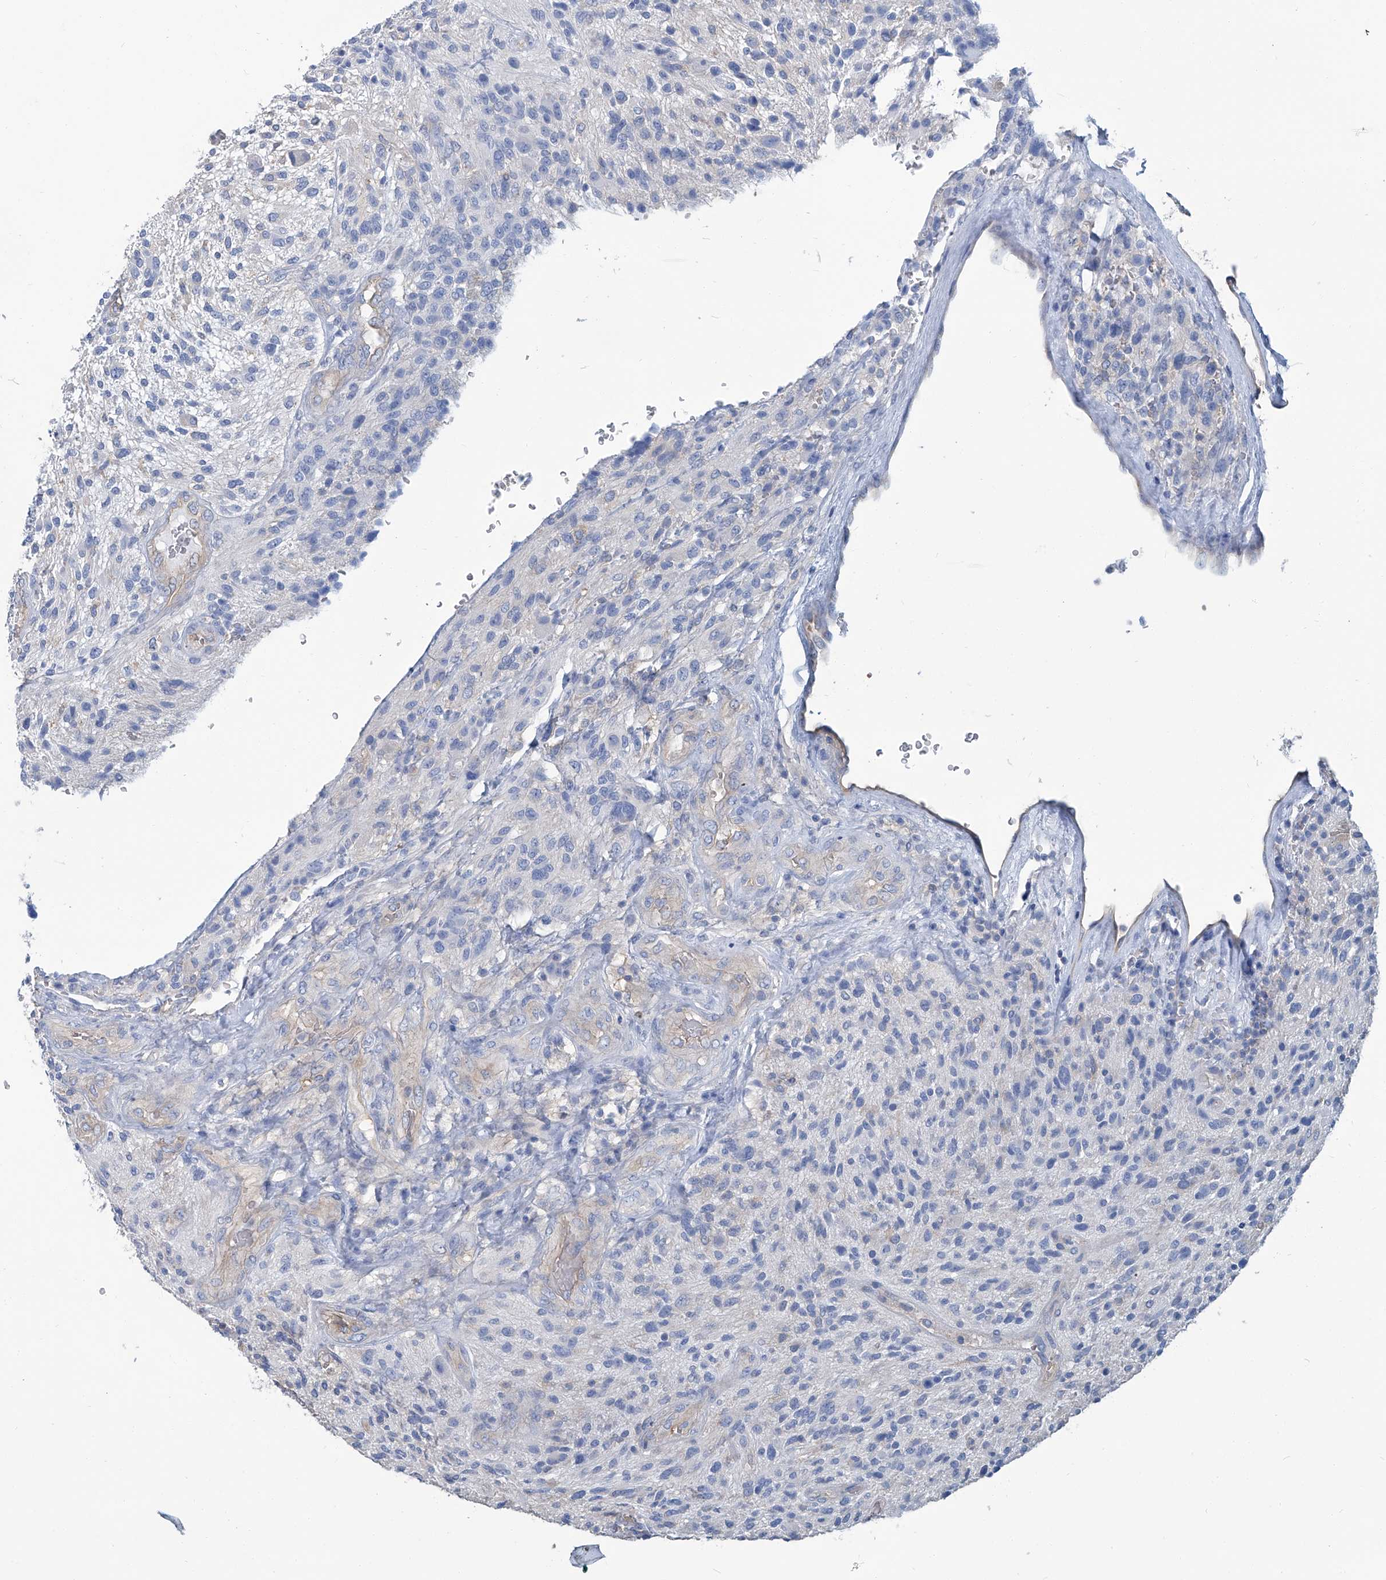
{"staining": {"intensity": "negative", "quantity": "none", "location": "none"}, "tissue": "glioma", "cell_type": "Tumor cells", "image_type": "cancer", "snomed": [{"axis": "morphology", "description": "Glioma, malignant, High grade"}, {"axis": "topography", "description": "Brain"}], "caption": "The micrograph reveals no significant expression in tumor cells of glioma.", "gene": "PFKL", "patient": {"sex": "male", "age": 47}}